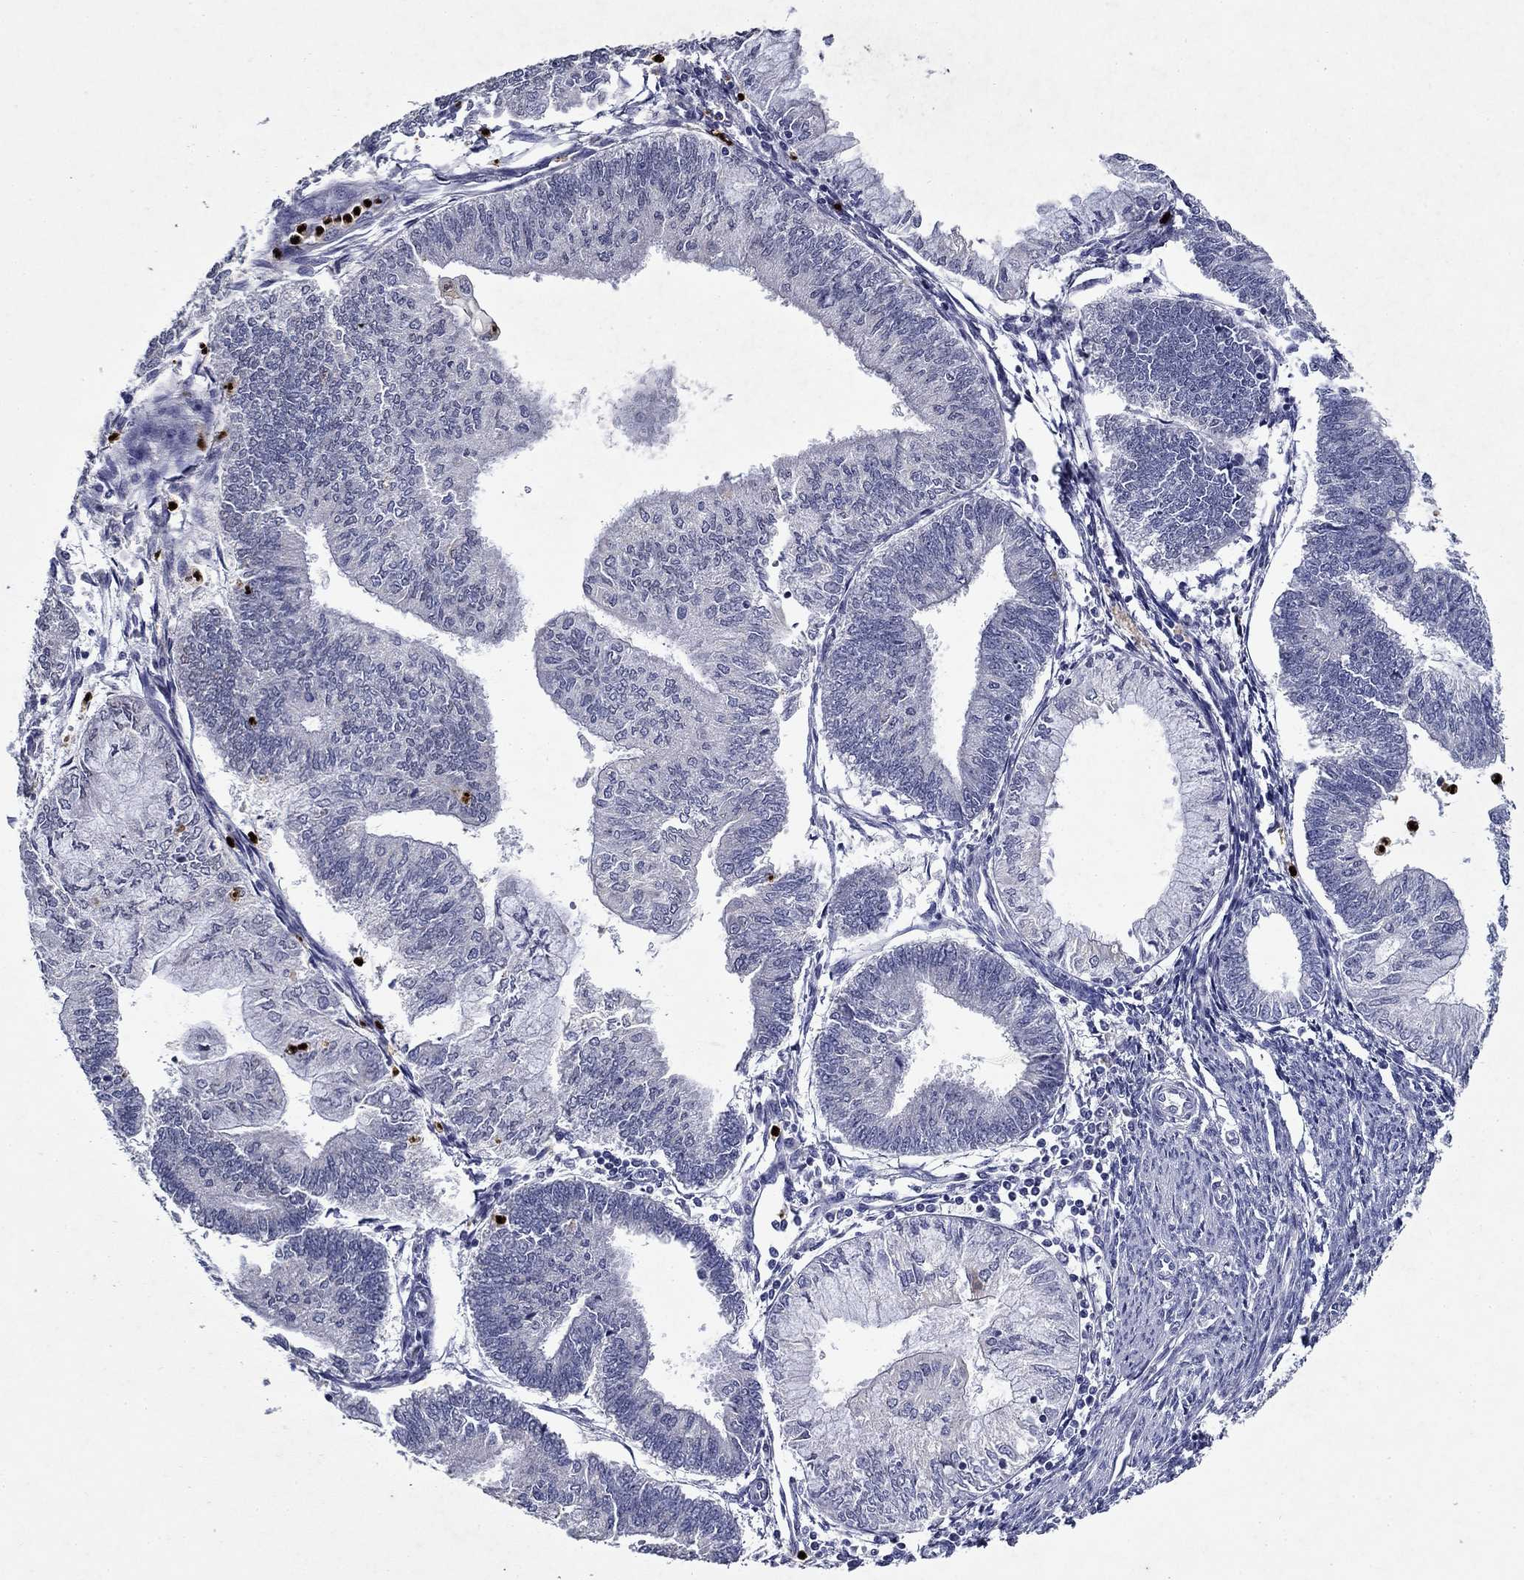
{"staining": {"intensity": "negative", "quantity": "none", "location": "none"}, "tissue": "endometrial cancer", "cell_type": "Tumor cells", "image_type": "cancer", "snomed": [{"axis": "morphology", "description": "Adenocarcinoma, NOS"}, {"axis": "topography", "description": "Endometrium"}], "caption": "Tumor cells show no significant protein positivity in adenocarcinoma (endometrial). (Brightfield microscopy of DAB IHC at high magnification).", "gene": "IRF5", "patient": {"sex": "female", "age": 59}}